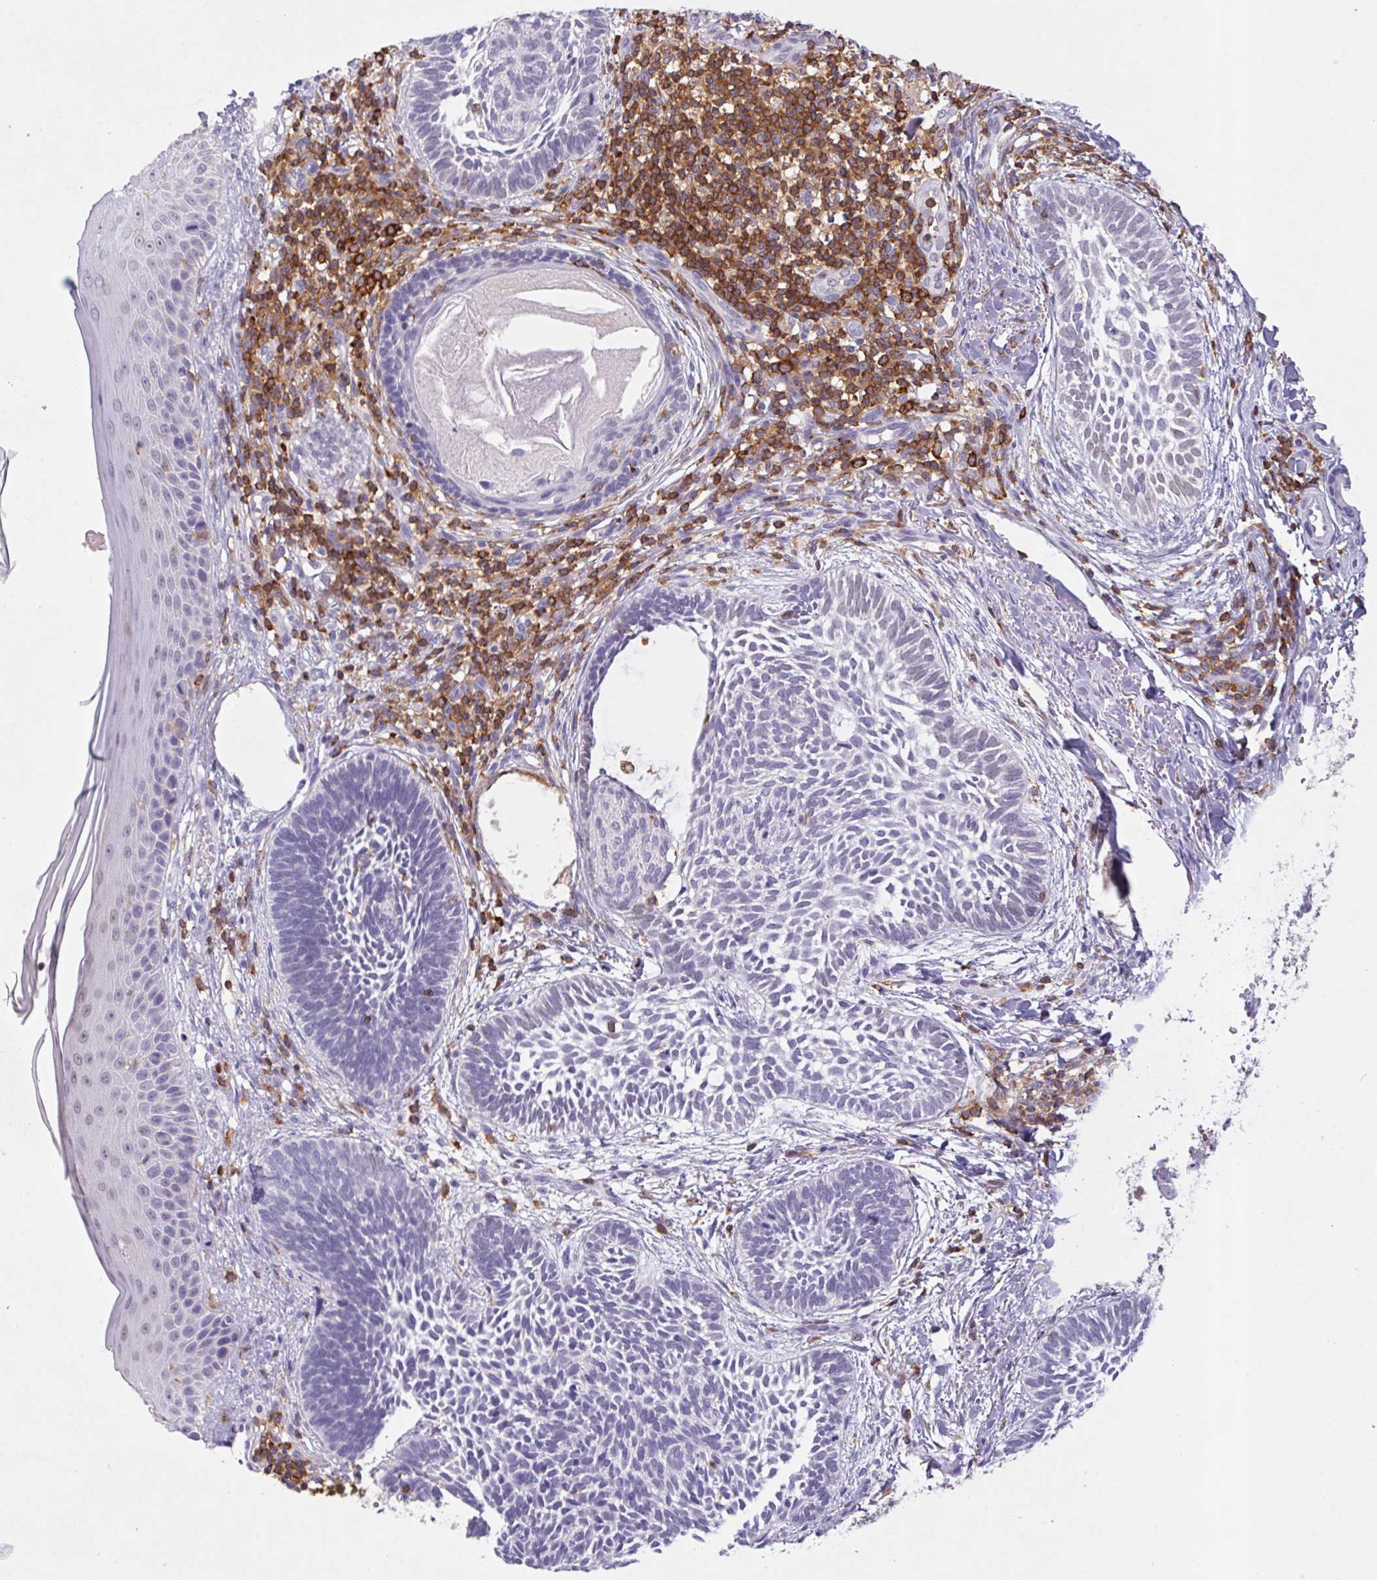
{"staining": {"intensity": "negative", "quantity": "none", "location": "none"}, "tissue": "skin cancer", "cell_type": "Tumor cells", "image_type": "cancer", "snomed": [{"axis": "morphology", "description": "Normal tissue, NOS"}, {"axis": "morphology", "description": "Basal cell carcinoma"}, {"axis": "topography", "description": "Skin"}], "caption": "Immunohistochemistry (IHC) image of human skin cancer (basal cell carcinoma) stained for a protein (brown), which displays no staining in tumor cells.", "gene": "APBB1IP", "patient": {"sex": "male", "age": 46}}